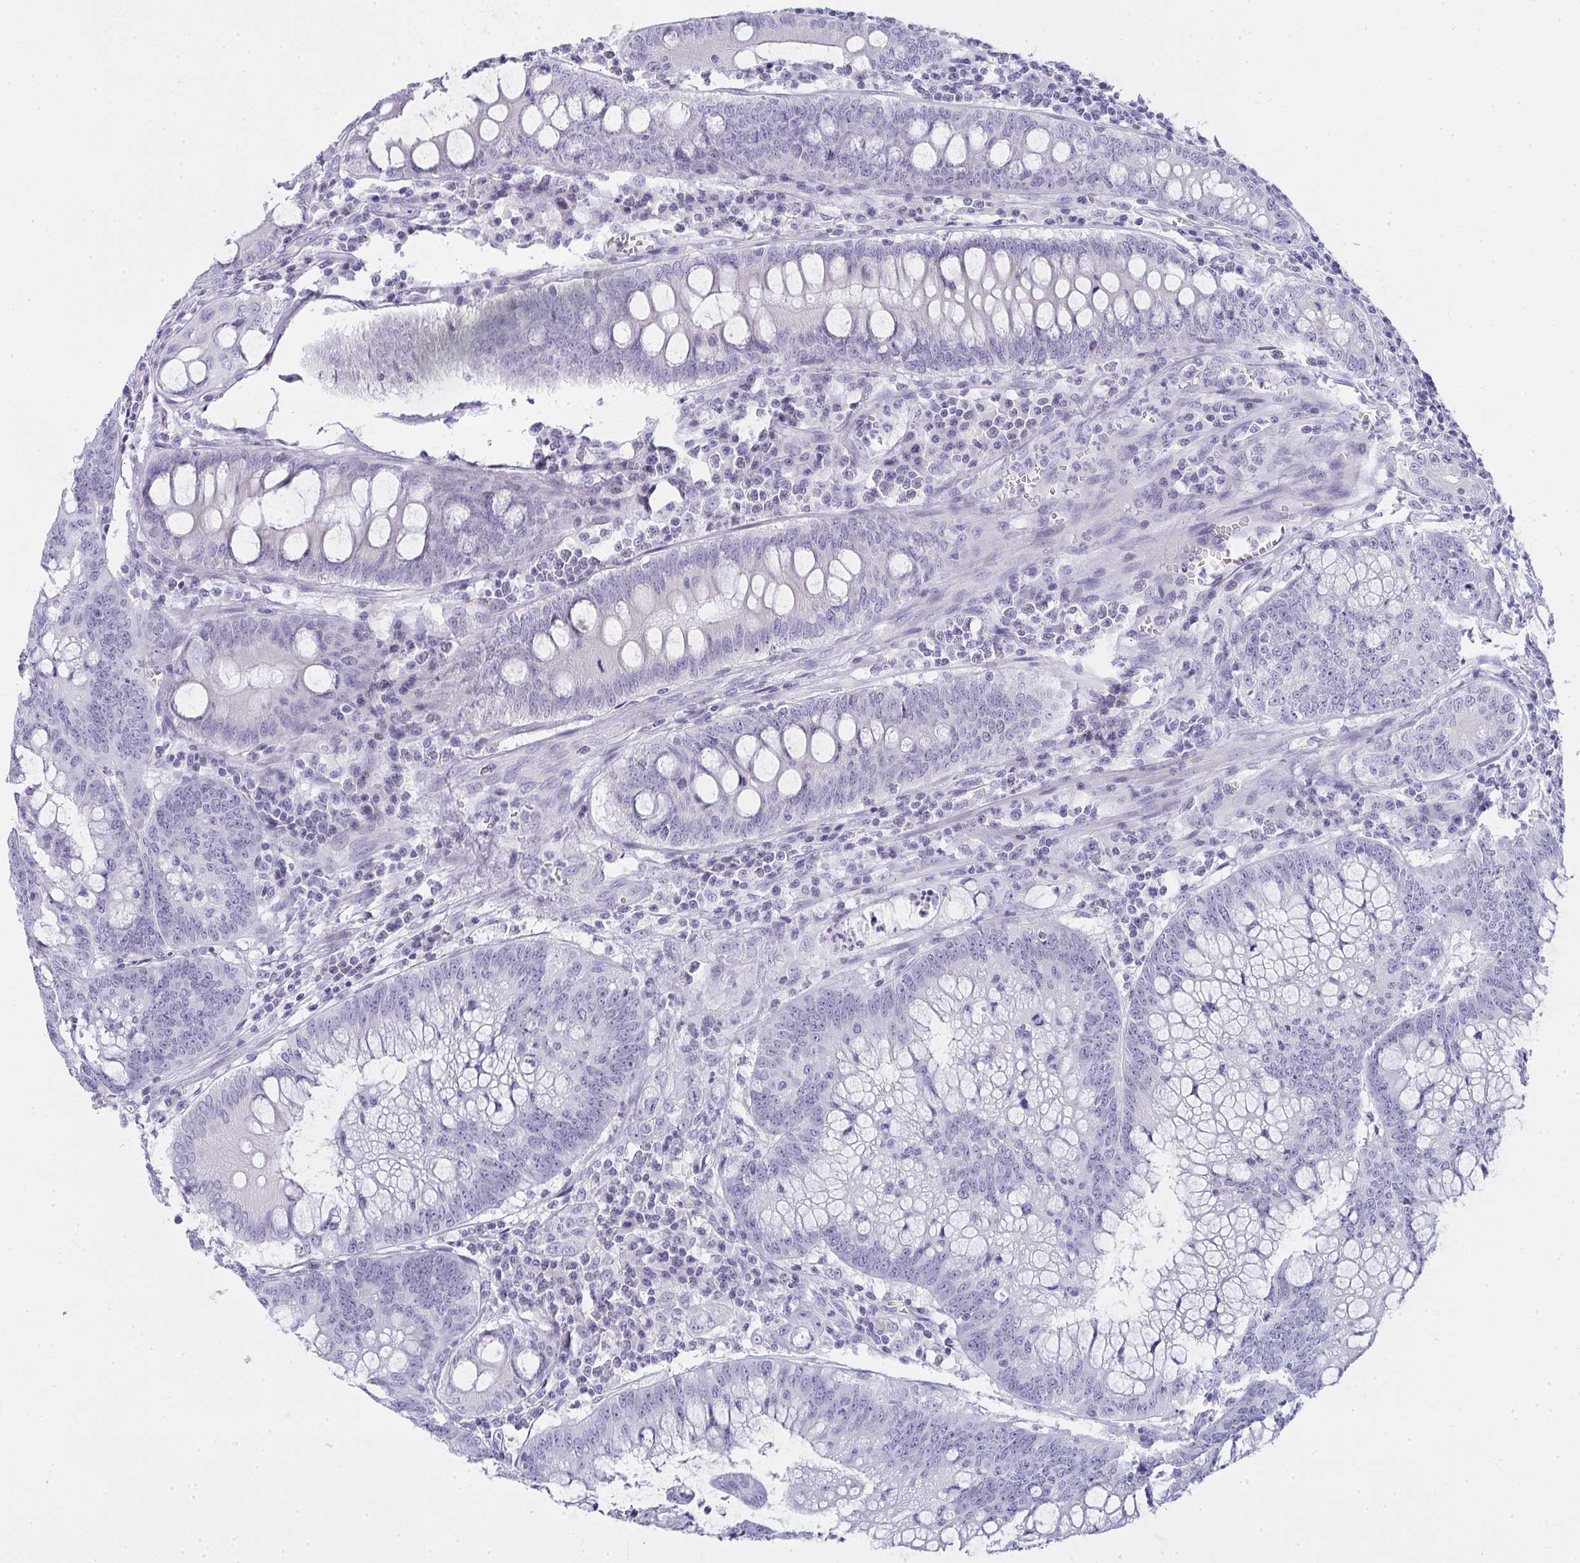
{"staining": {"intensity": "negative", "quantity": "none", "location": "none"}, "tissue": "colorectal cancer", "cell_type": "Tumor cells", "image_type": "cancer", "snomed": [{"axis": "morphology", "description": "Adenocarcinoma, NOS"}, {"axis": "topography", "description": "Colon"}], "caption": "DAB (3,3'-diaminobenzidine) immunohistochemical staining of human colorectal cancer exhibits no significant expression in tumor cells. (DAB immunohistochemistry with hematoxylin counter stain).", "gene": "ZNF182", "patient": {"sex": "male", "age": 62}}